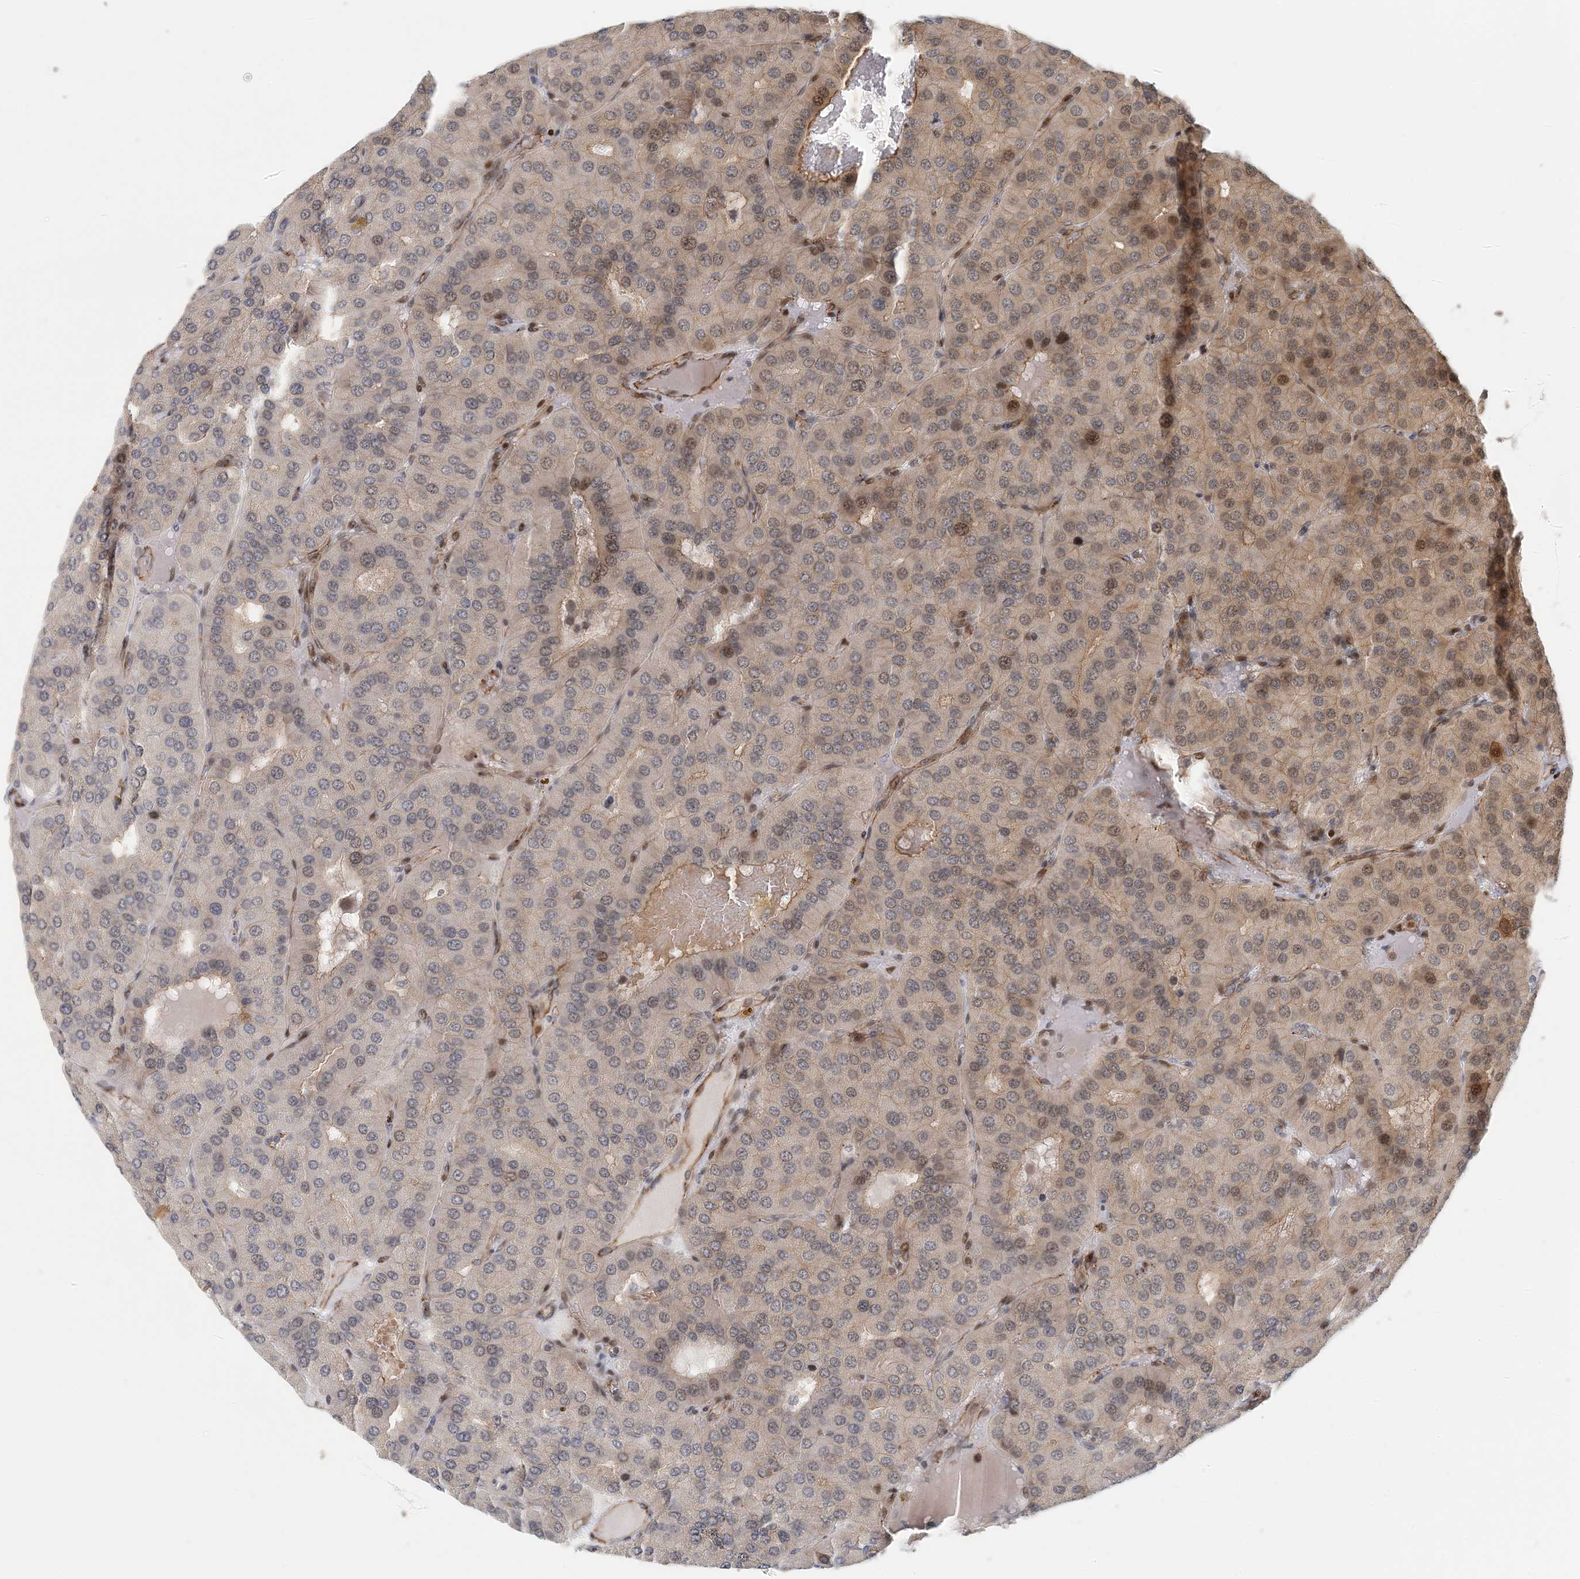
{"staining": {"intensity": "moderate", "quantity": "<25%", "location": "cytoplasmic/membranous,nuclear"}, "tissue": "parathyroid gland", "cell_type": "Glandular cells", "image_type": "normal", "snomed": [{"axis": "morphology", "description": "Normal tissue, NOS"}, {"axis": "morphology", "description": "Adenoma, NOS"}, {"axis": "topography", "description": "Parathyroid gland"}], "caption": "IHC (DAB (3,3'-diaminobenzidine)) staining of unremarkable parathyroid gland exhibits moderate cytoplasmic/membranous,nuclear protein staining in about <25% of glandular cells. (Stains: DAB in brown, nuclei in blue, Microscopy: brightfield microscopy at high magnification).", "gene": "MAPKBP1", "patient": {"sex": "female", "age": 86}}